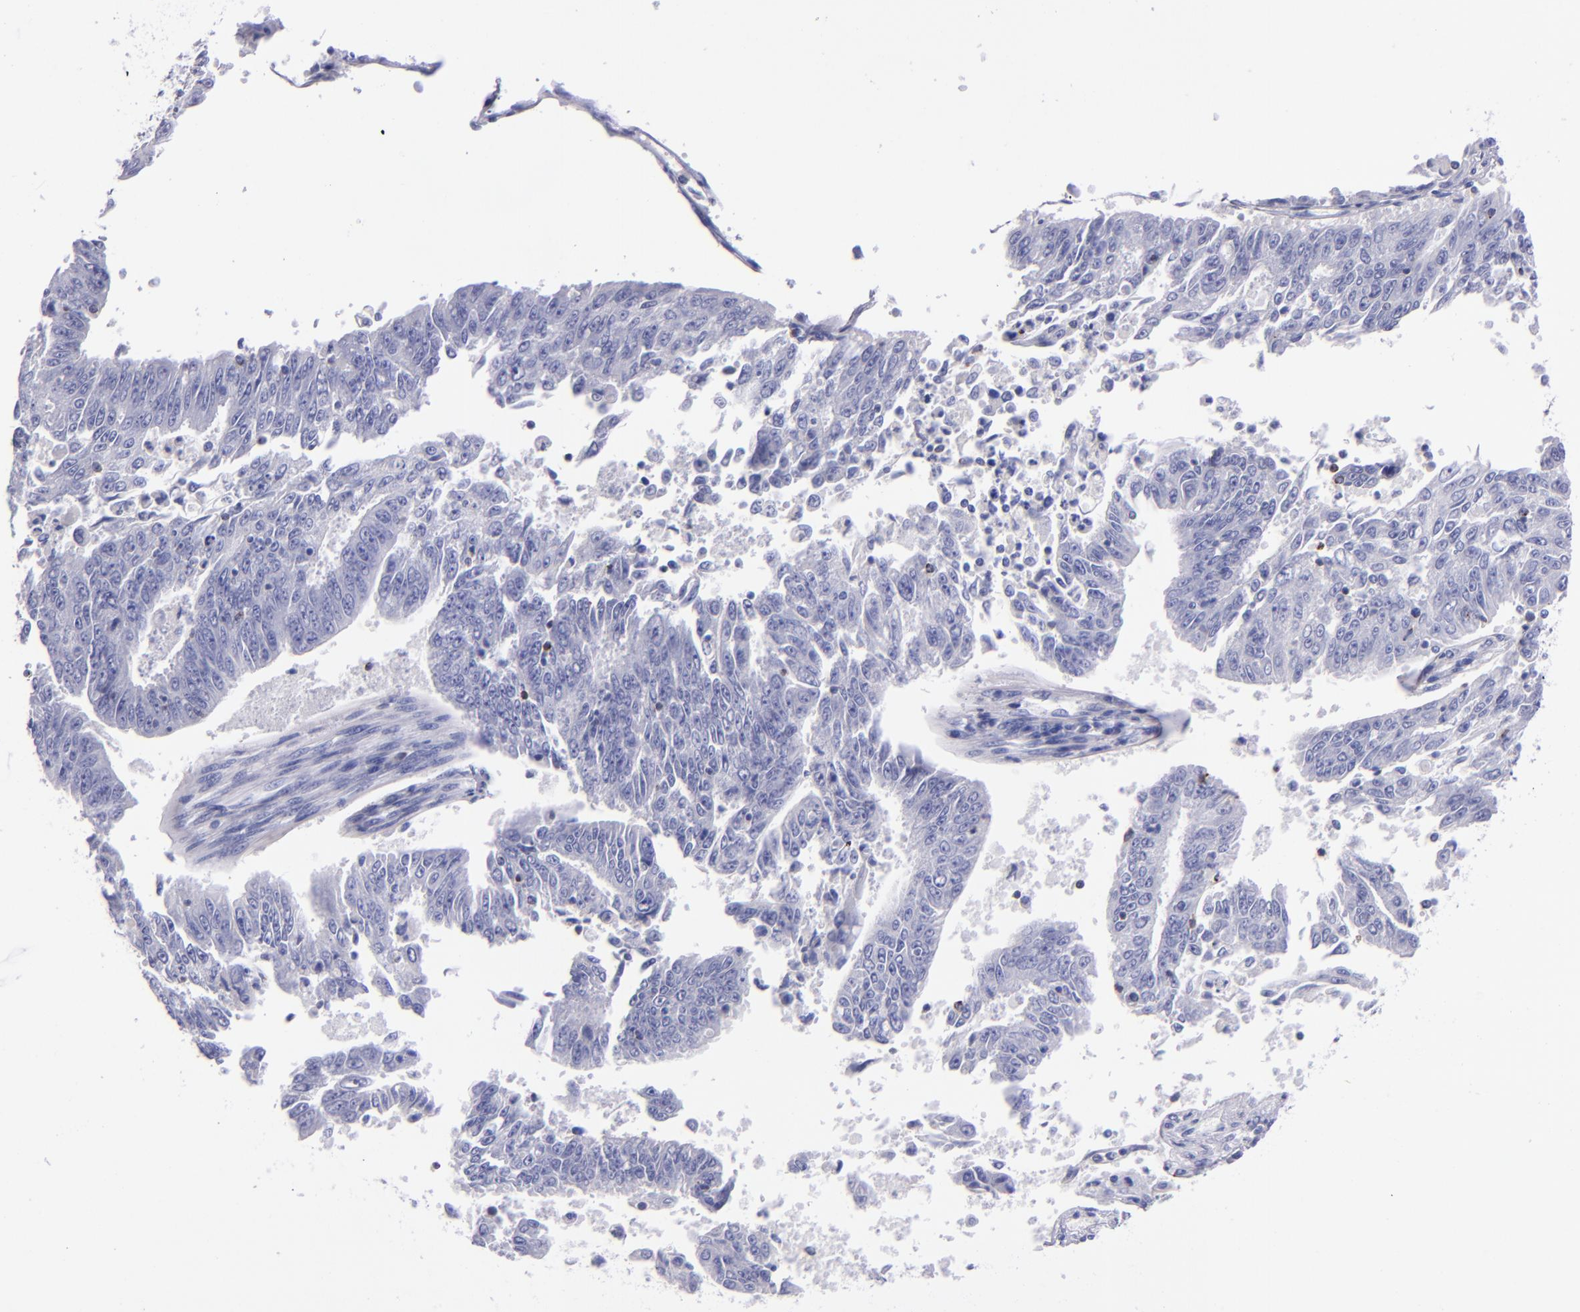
{"staining": {"intensity": "negative", "quantity": "none", "location": "none"}, "tissue": "endometrial cancer", "cell_type": "Tumor cells", "image_type": "cancer", "snomed": [{"axis": "morphology", "description": "Adenocarcinoma, NOS"}, {"axis": "topography", "description": "Endometrium"}], "caption": "DAB immunohistochemical staining of endometrial cancer shows no significant positivity in tumor cells.", "gene": "LAG3", "patient": {"sex": "female", "age": 42}}